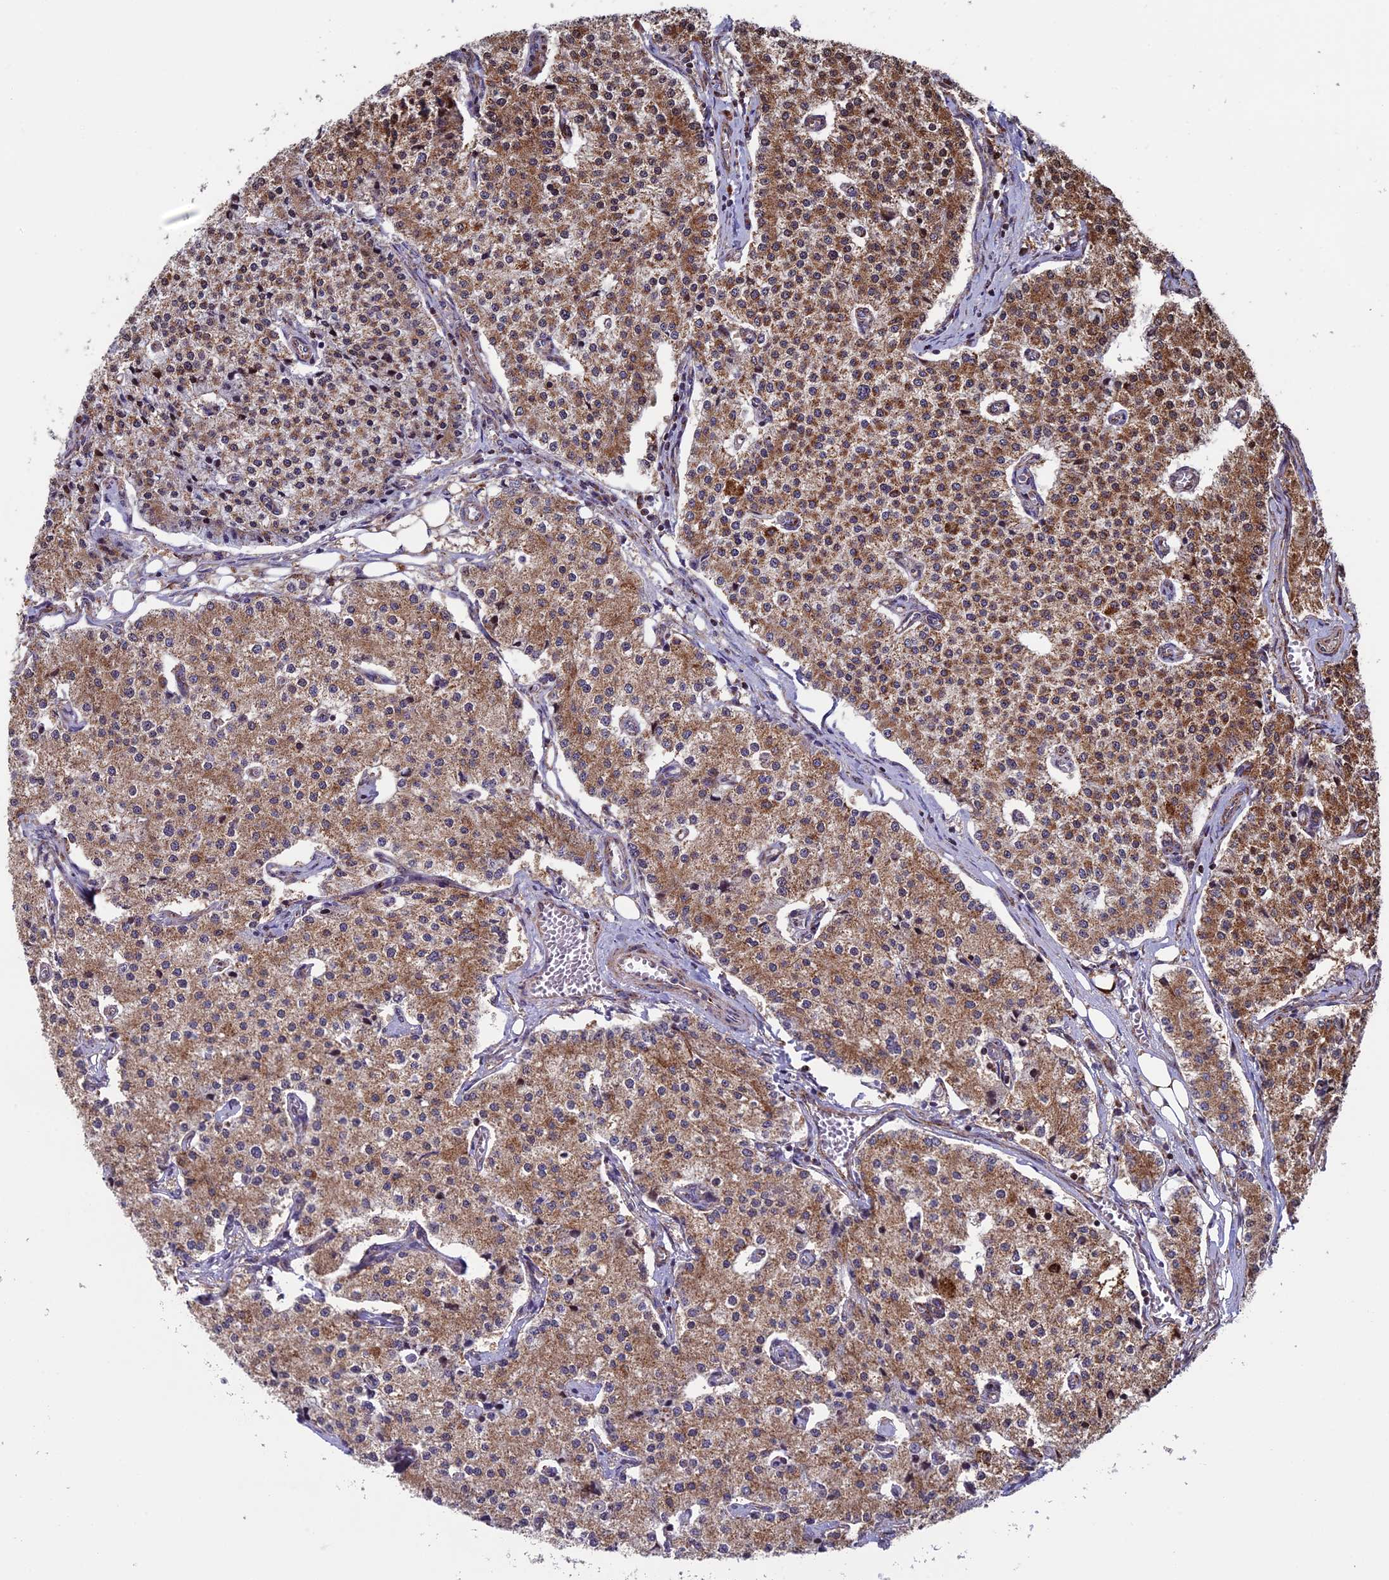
{"staining": {"intensity": "moderate", "quantity": ">75%", "location": "cytoplasmic/membranous"}, "tissue": "carcinoid", "cell_type": "Tumor cells", "image_type": "cancer", "snomed": [{"axis": "morphology", "description": "Carcinoid, malignant, NOS"}, {"axis": "topography", "description": "Colon"}], "caption": "Human malignant carcinoid stained with a protein marker shows moderate staining in tumor cells.", "gene": "CCDC8", "patient": {"sex": "female", "age": 52}}